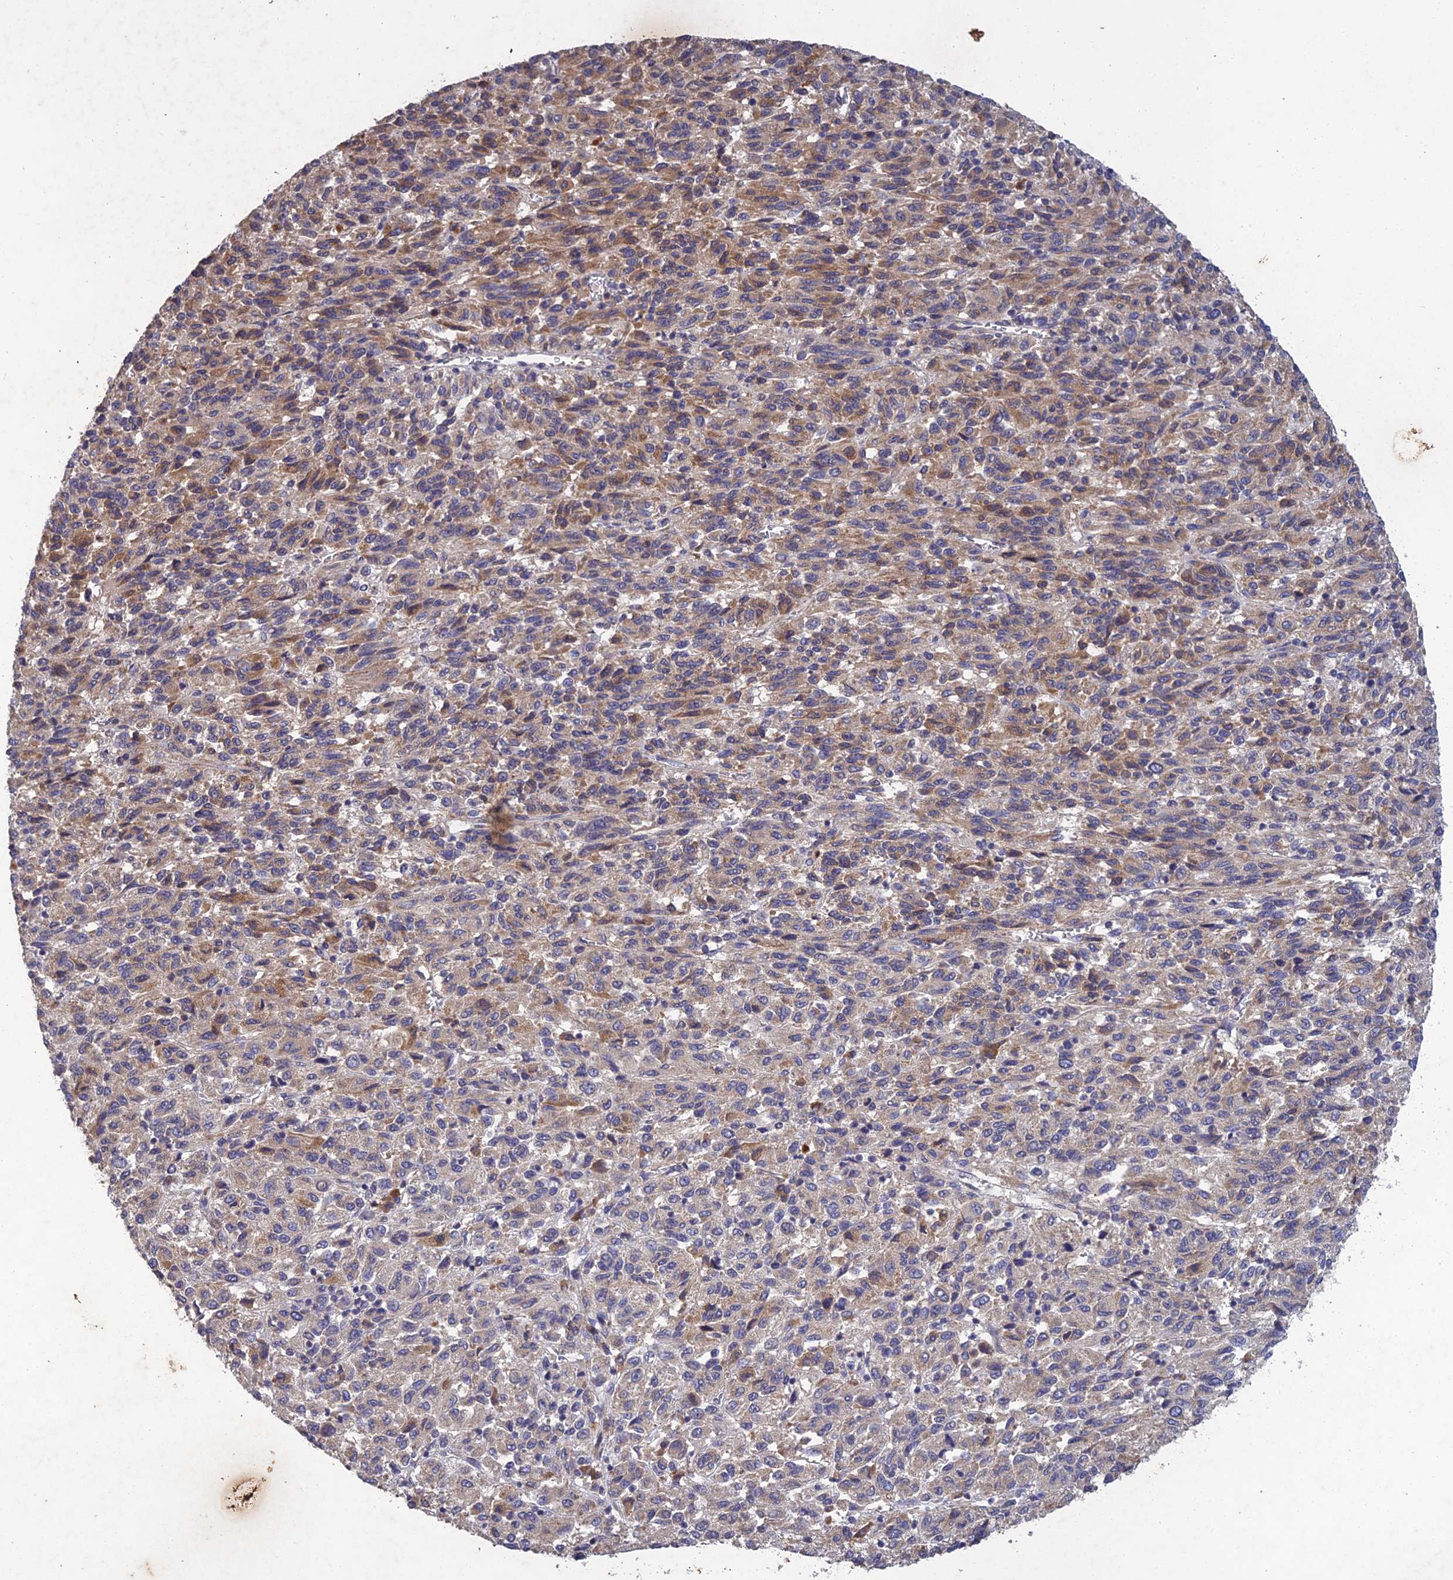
{"staining": {"intensity": "weak", "quantity": "<25%", "location": "cytoplasmic/membranous"}, "tissue": "melanoma", "cell_type": "Tumor cells", "image_type": "cancer", "snomed": [{"axis": "morphology", "description": "Malignant melanoma, Metastatic site"}, {"axis": "topography", "description": "Lung"}], "caption": "A photomicrograph of human melanoma is negative for staining in tumor cells.", "gene": "SLC39A13", "patient": {"sex": "male", "age": 64}}